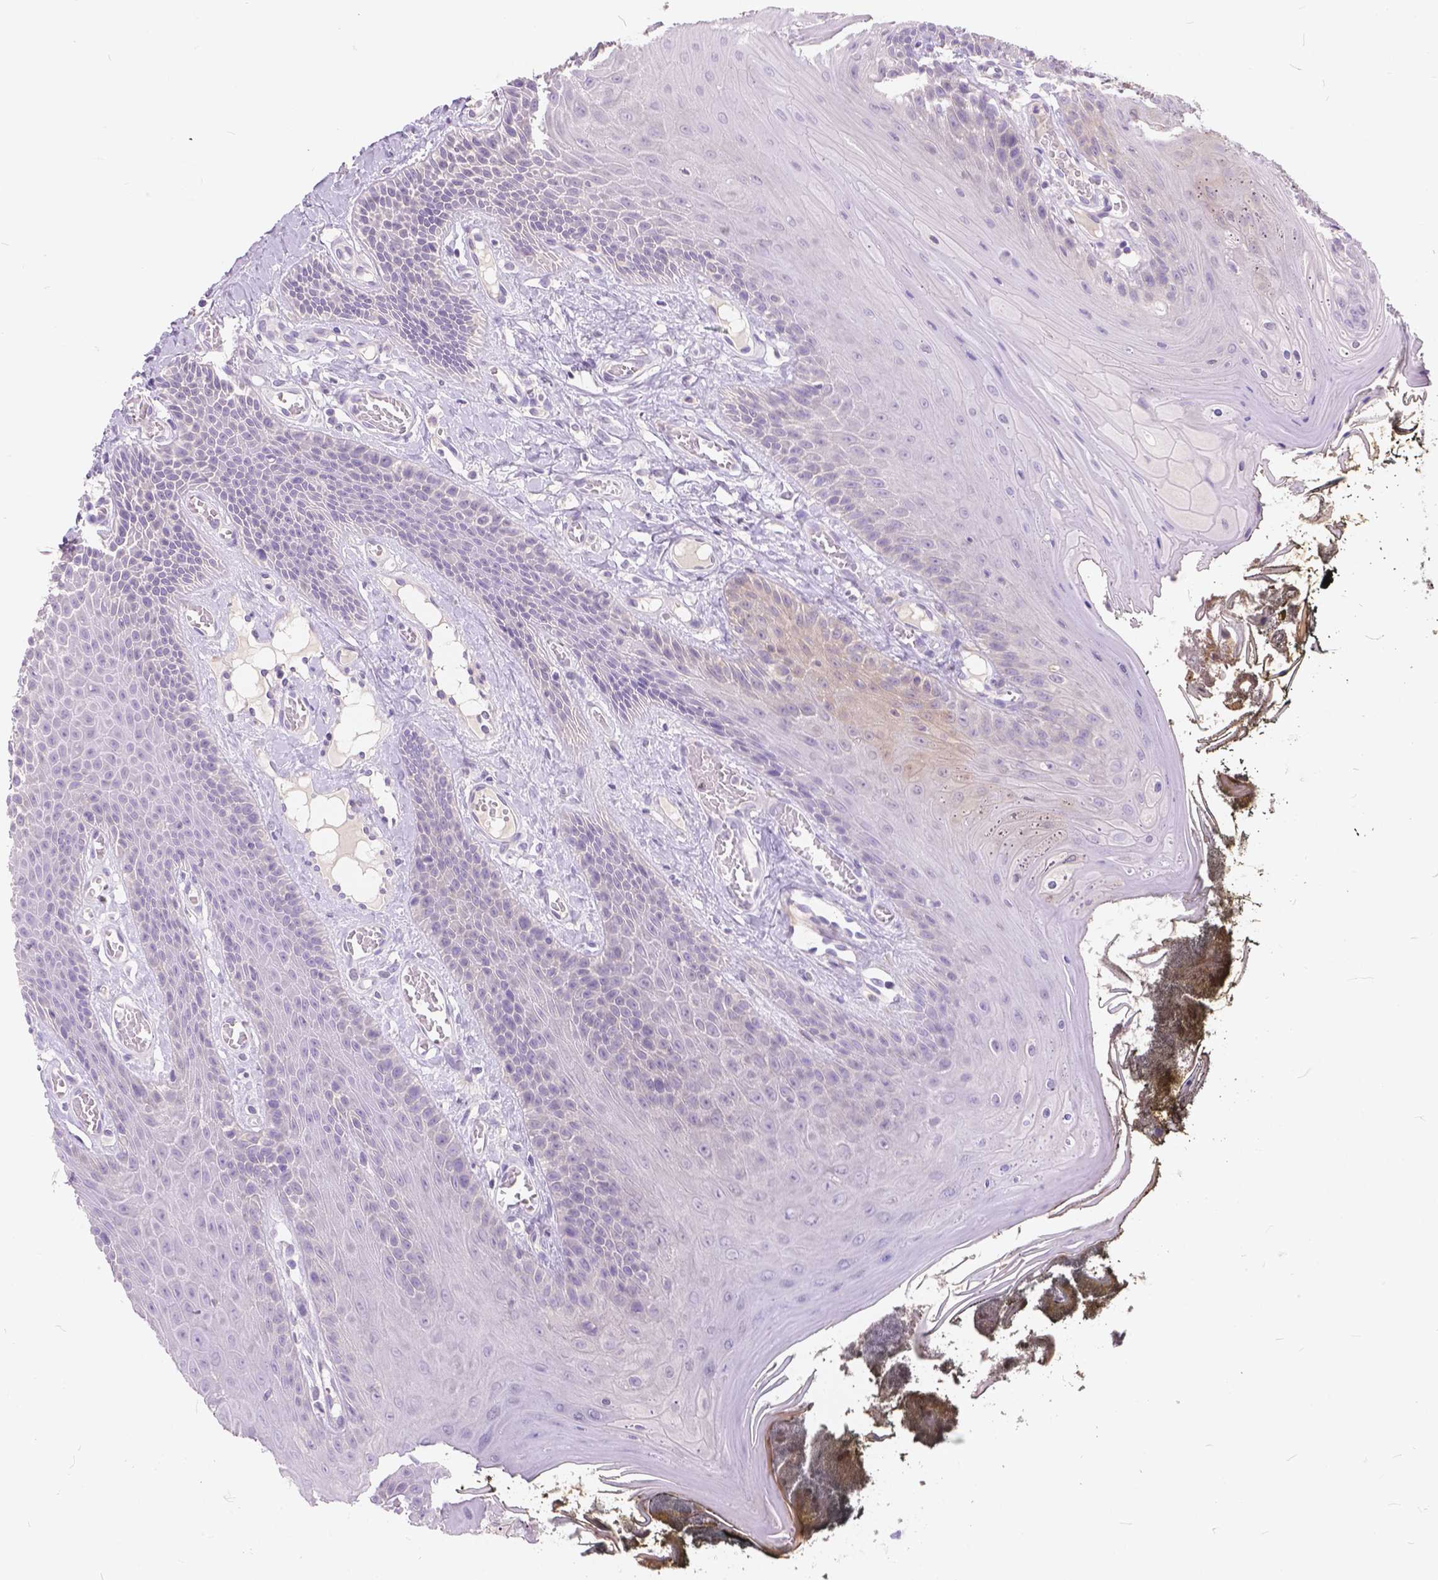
{"staining": {"intensity": "negative", "quantity": "none", "location": "none"}, "tissue": "oral mucosa", "cell_type": "Squamous epithelial cells", "image_type": "normal", "snomed": [{"axis": "morphology", "description": "Normal tissue, NOS"}, {"axis": "topography", "description": "Oral tissue"}], "caption": "IHC micrograph of benign human oral mucosa stained for a protein (brown), which shows no positivity in squamous epithelial cells. The staining is performed using DAB brown chromogen with nuclei counter-stained in using hematoxylin.", "gene": "PEX11G", "patient": {"sex": "male", "age": 9}}